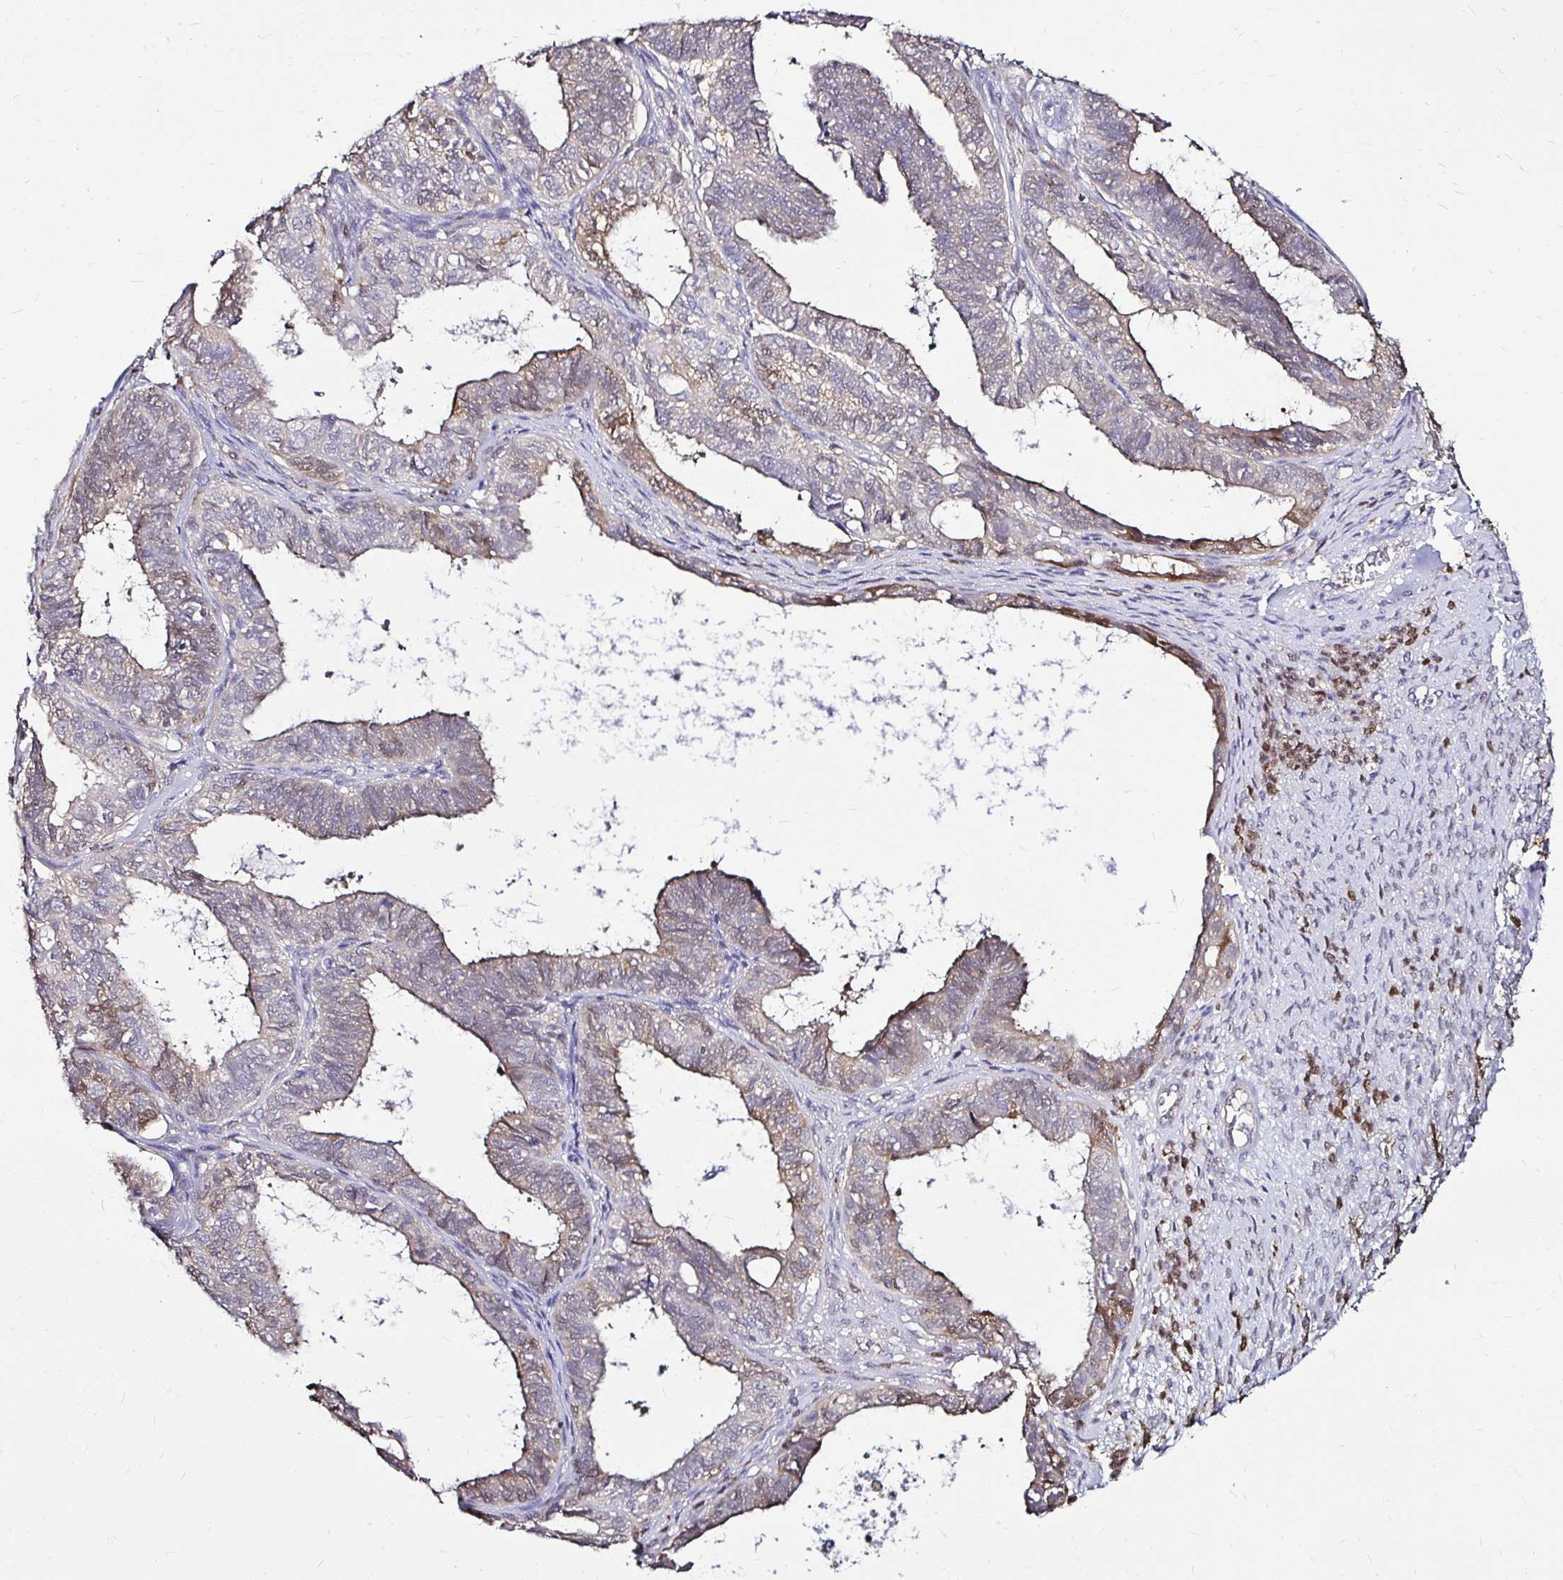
{"staining": {"intensity": "negative", "quantity": "none", "location": "none"}, "tissue": "ovarian cancer", "cell_type": "Tumor cells", "image_type": "cancer", "snomed": [{"axis": "morphology", "description": "Carcinoma, endometroid"}, {"axis": "topography", "description": "Ovary"}], "caption": "The histopathology image exhibits no staining of tumor cells in endometroid carcinoma (ovarian).", "gene": "IDH1", "patient": {"sex": "female", "age": 64}}